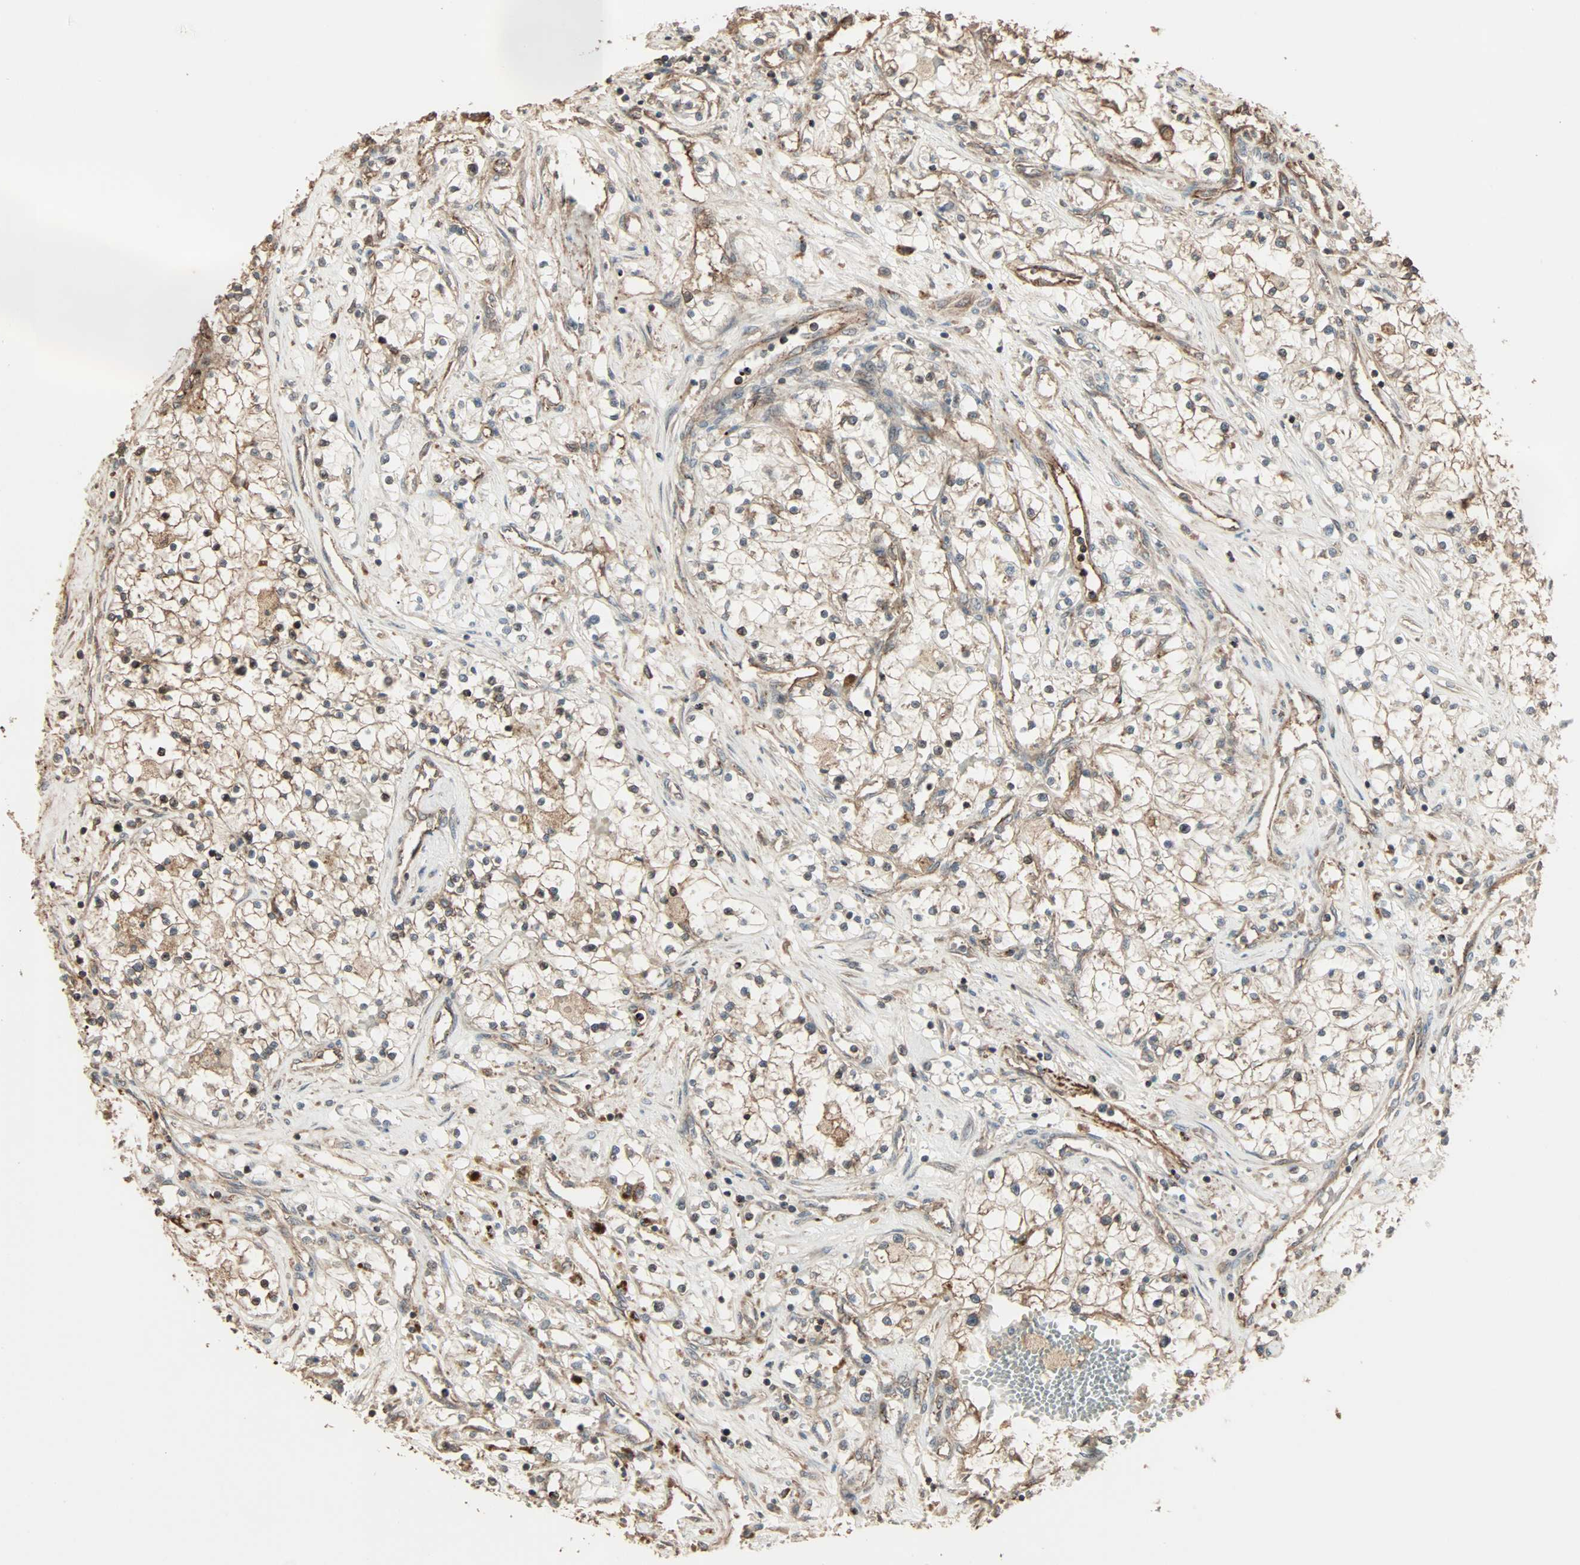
{"staining": {"intensity": "moderate", "quantity": ">75%", "location": "cytoplasmic/membranous"}, "tissue": "renal cancer", "cell_type": "Tumor cells", "image_type": "cancer", "snomed": [{"axis": "morphology", "description": "Adenocarcinoma, NOS"}, {"axis": "topography", "description": "Kidney"}], "caption": "Renal cancer (adenocarcinoma) tissue exhibits moderate cytoplasmic/membranous positivity in approximately >75% of tumor cells", "gene": "CALCRL", "patient": {"sex": "male", "age": 68}}